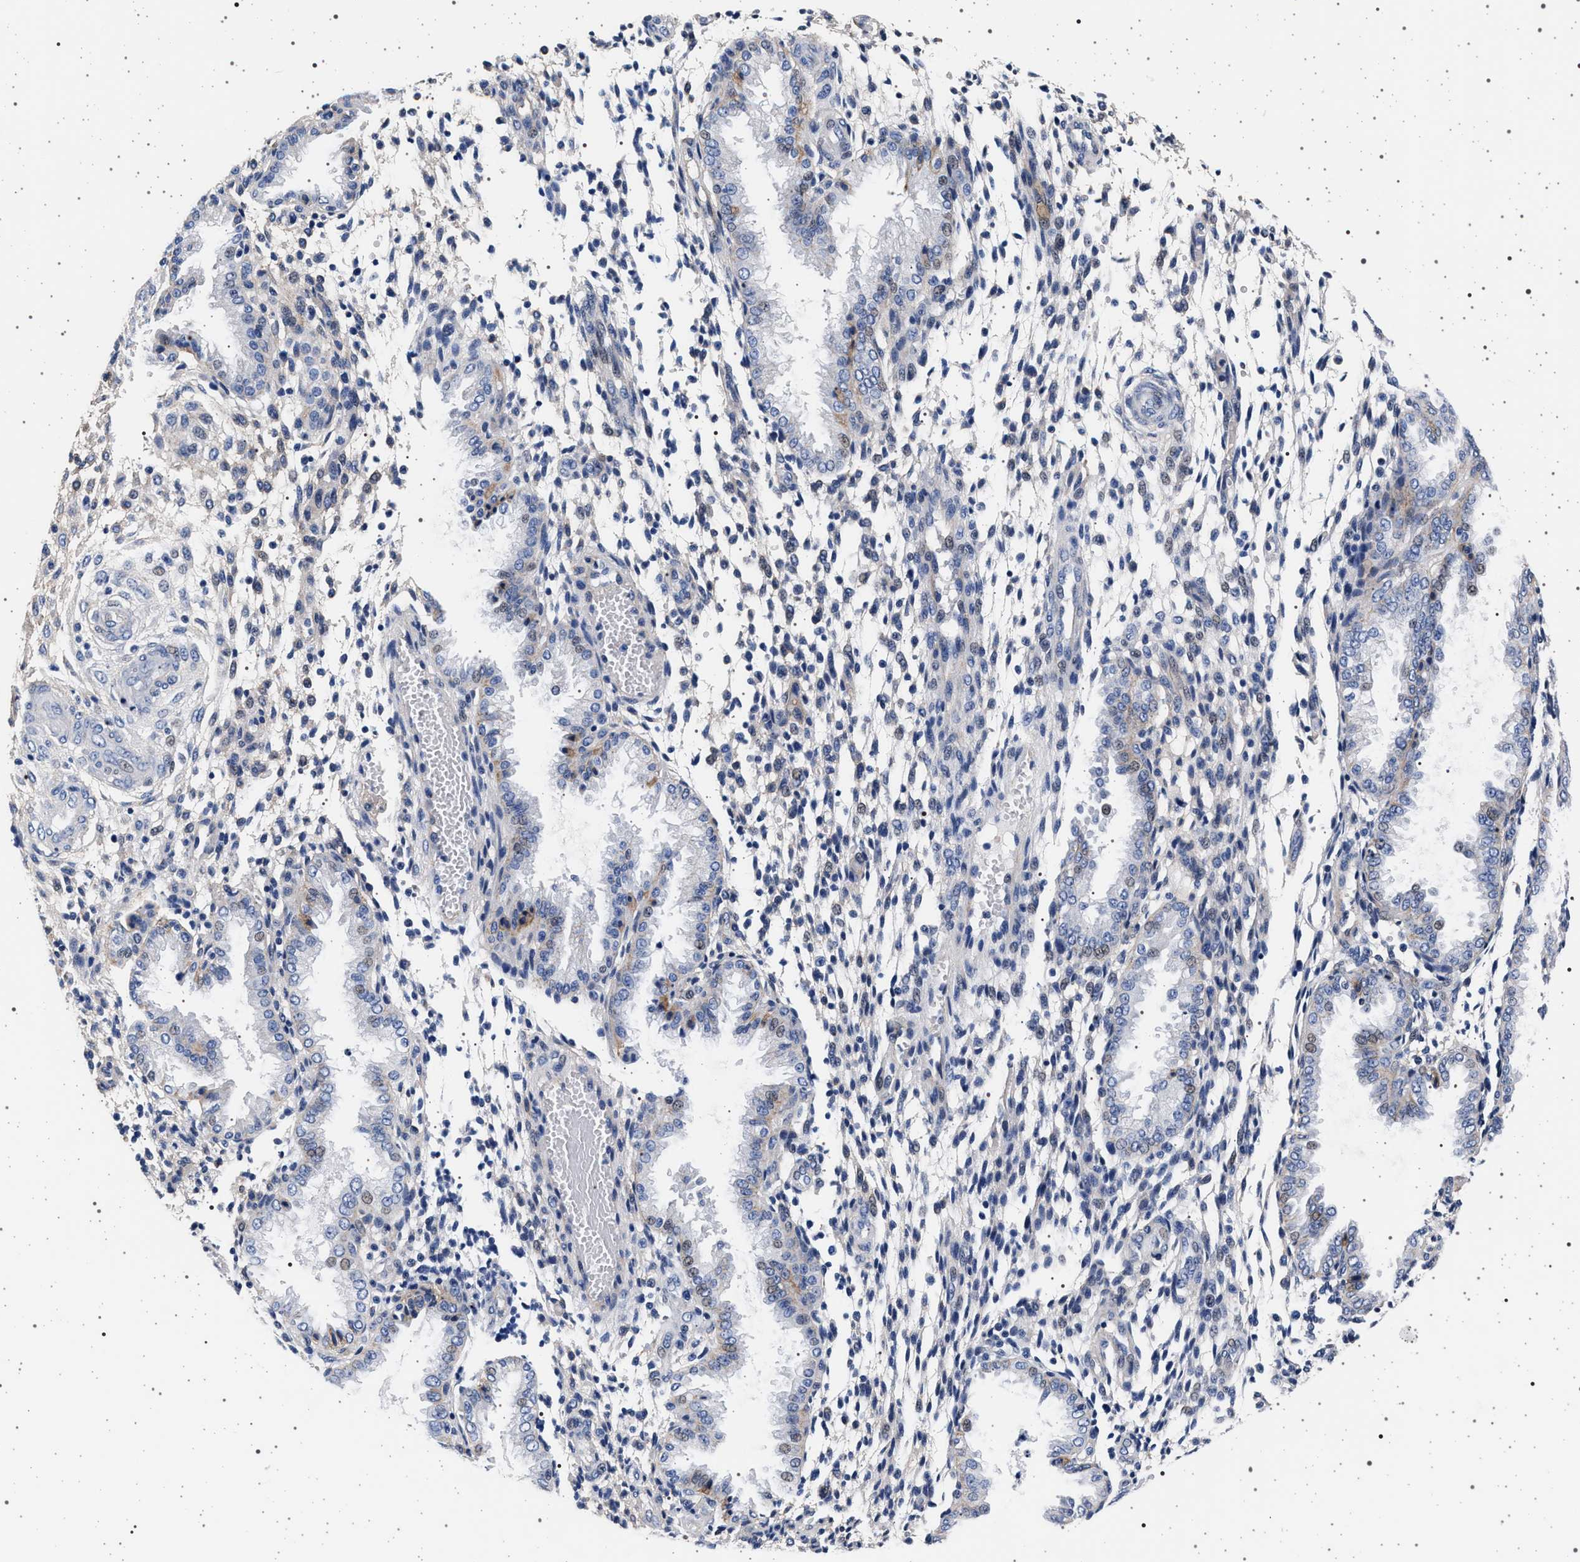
{"staining": {"intensity": "negative", "quantity": "none", "location": "none"}, "tissue": "endometrium", "cell_type": "Cells in endometrial stroma", "image_type": "normal", "snomed": [{"axis": "morphology", "description": "Normal tissue, NOS"}, {"axis": "topography", "description": "Endometrium"}], "caption": "A photomicrograph of human endometrium is negative for staining in cells in endometrial stroma. Nuclei are stained in blue.", "gene": "SLC9A1", "patient": {"sex": "female", "age": 33}}